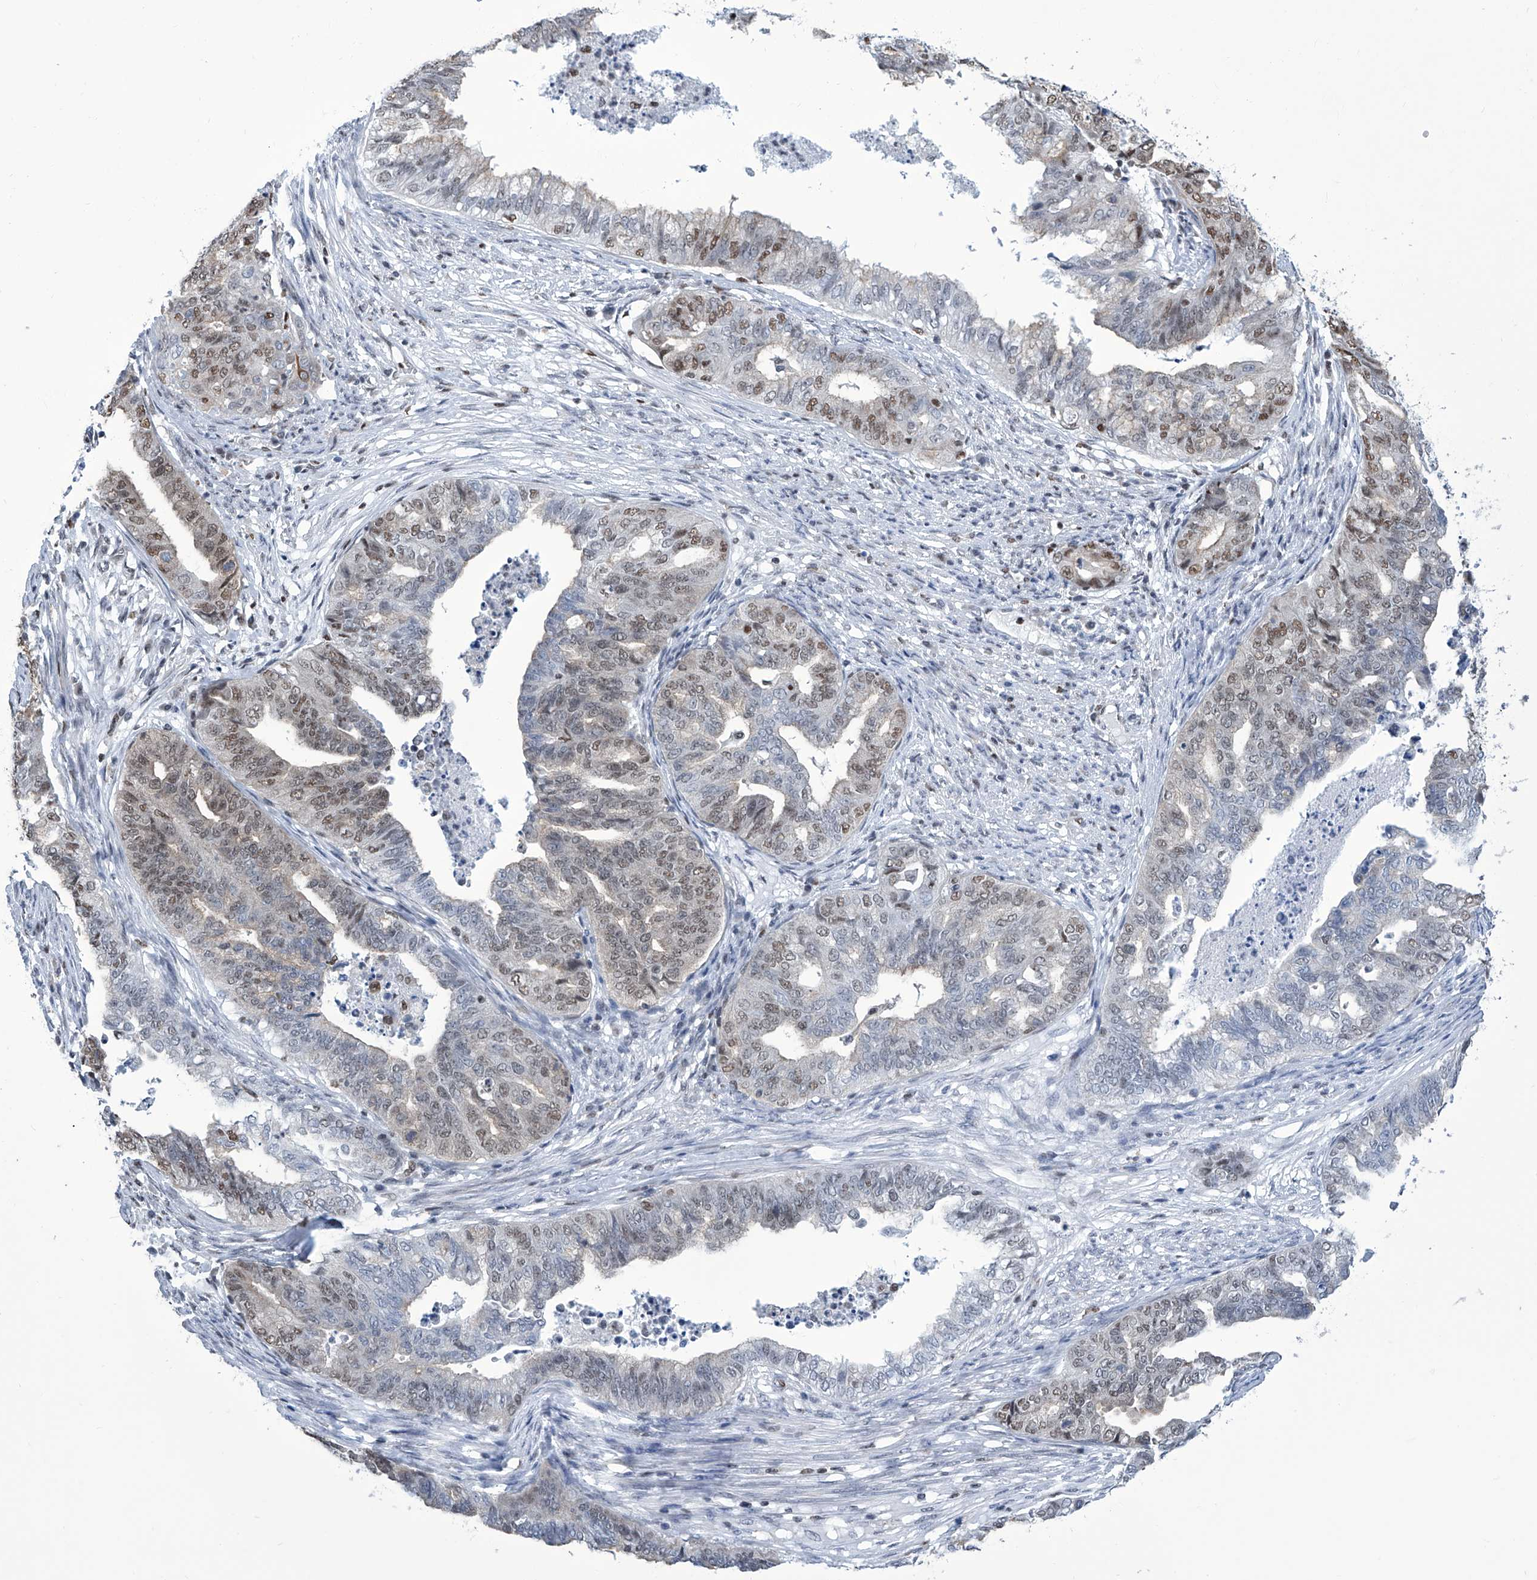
{"staining": {"intensity": "moderate", "quantity": "25%-75%", "location": "nuclear"}, "tissue": "endometrial cancer", "cell_type": "Tumor cells", "image_type": "cancer", "snomed": [{"axis": "morphology", "description": "Adenocarcinoma, NOS"}, {"axis": "topography", "description": "Endometrium"}], "caption": "About 25%-75% of tumor cells in human adenocarcinoma (endometrial) display moderate nuclear protein positivity as visualized by brown immunohistochemical staining.", "gene": "SREBF2", "patient": {"sex": "female", "age": 79}}